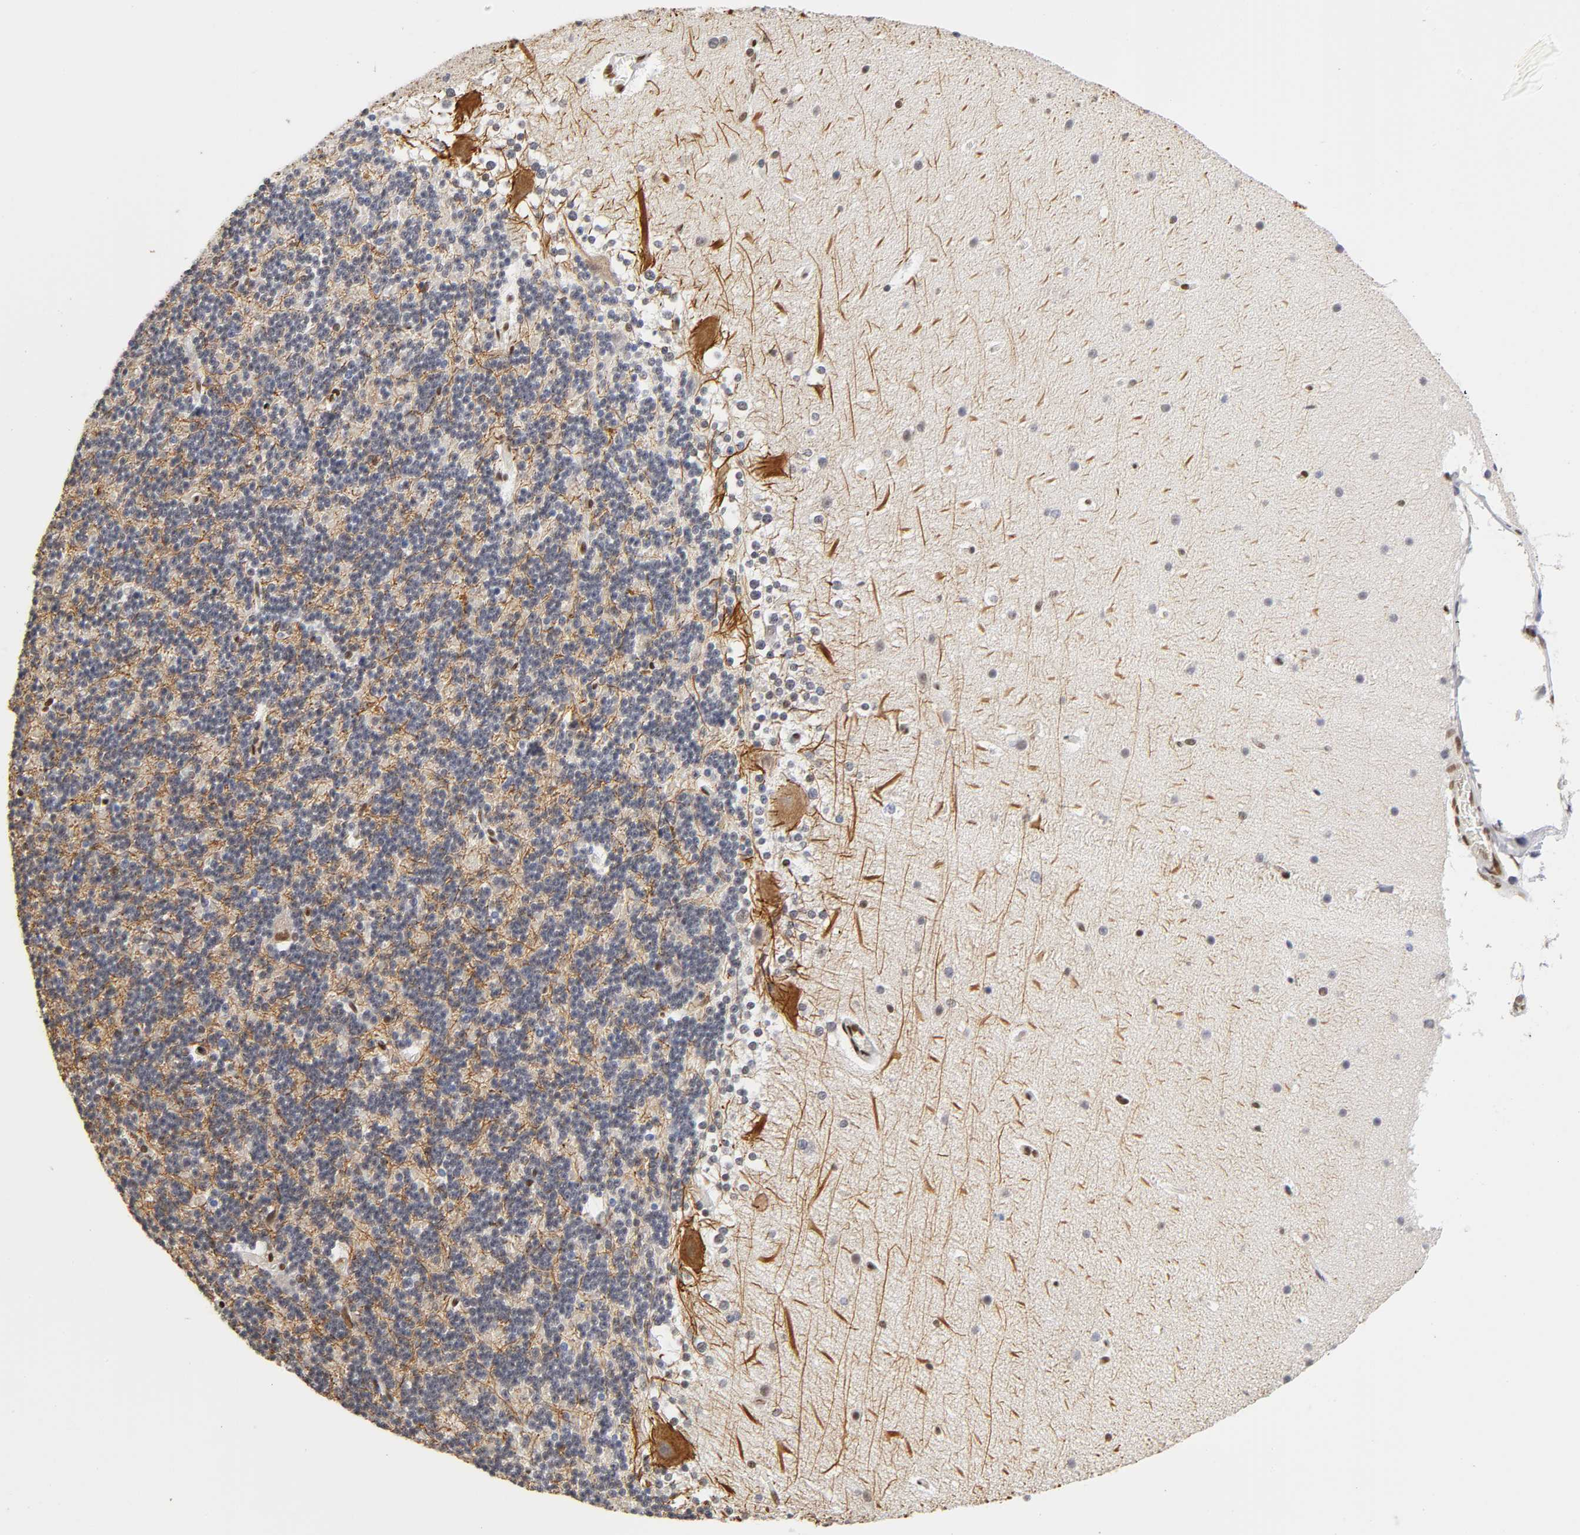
{"staining": {"intensity": "weak", "quantity": "25%-75%", "location": "cytoplasmic/membranous"}, "tissue": "cerebellum", "cell_type": "Cells in granular layer", "image_type": "normal", "snomed": [{"axis": "morphology", "description": "Normal tissue, NOS"}, {"axis": "topography", "description": "Cerebellum"}], "caption": "Immunohistochemistry (IHC) histopathology image of normal cerebellum stained for a protein (brown), which exhibits low levels of weak cytoplasmic/membranous positivity in about 25%-75% of cells in granular layer.", "gene": "NR3C1", "patient": {"sex": "female", "age": 19}}